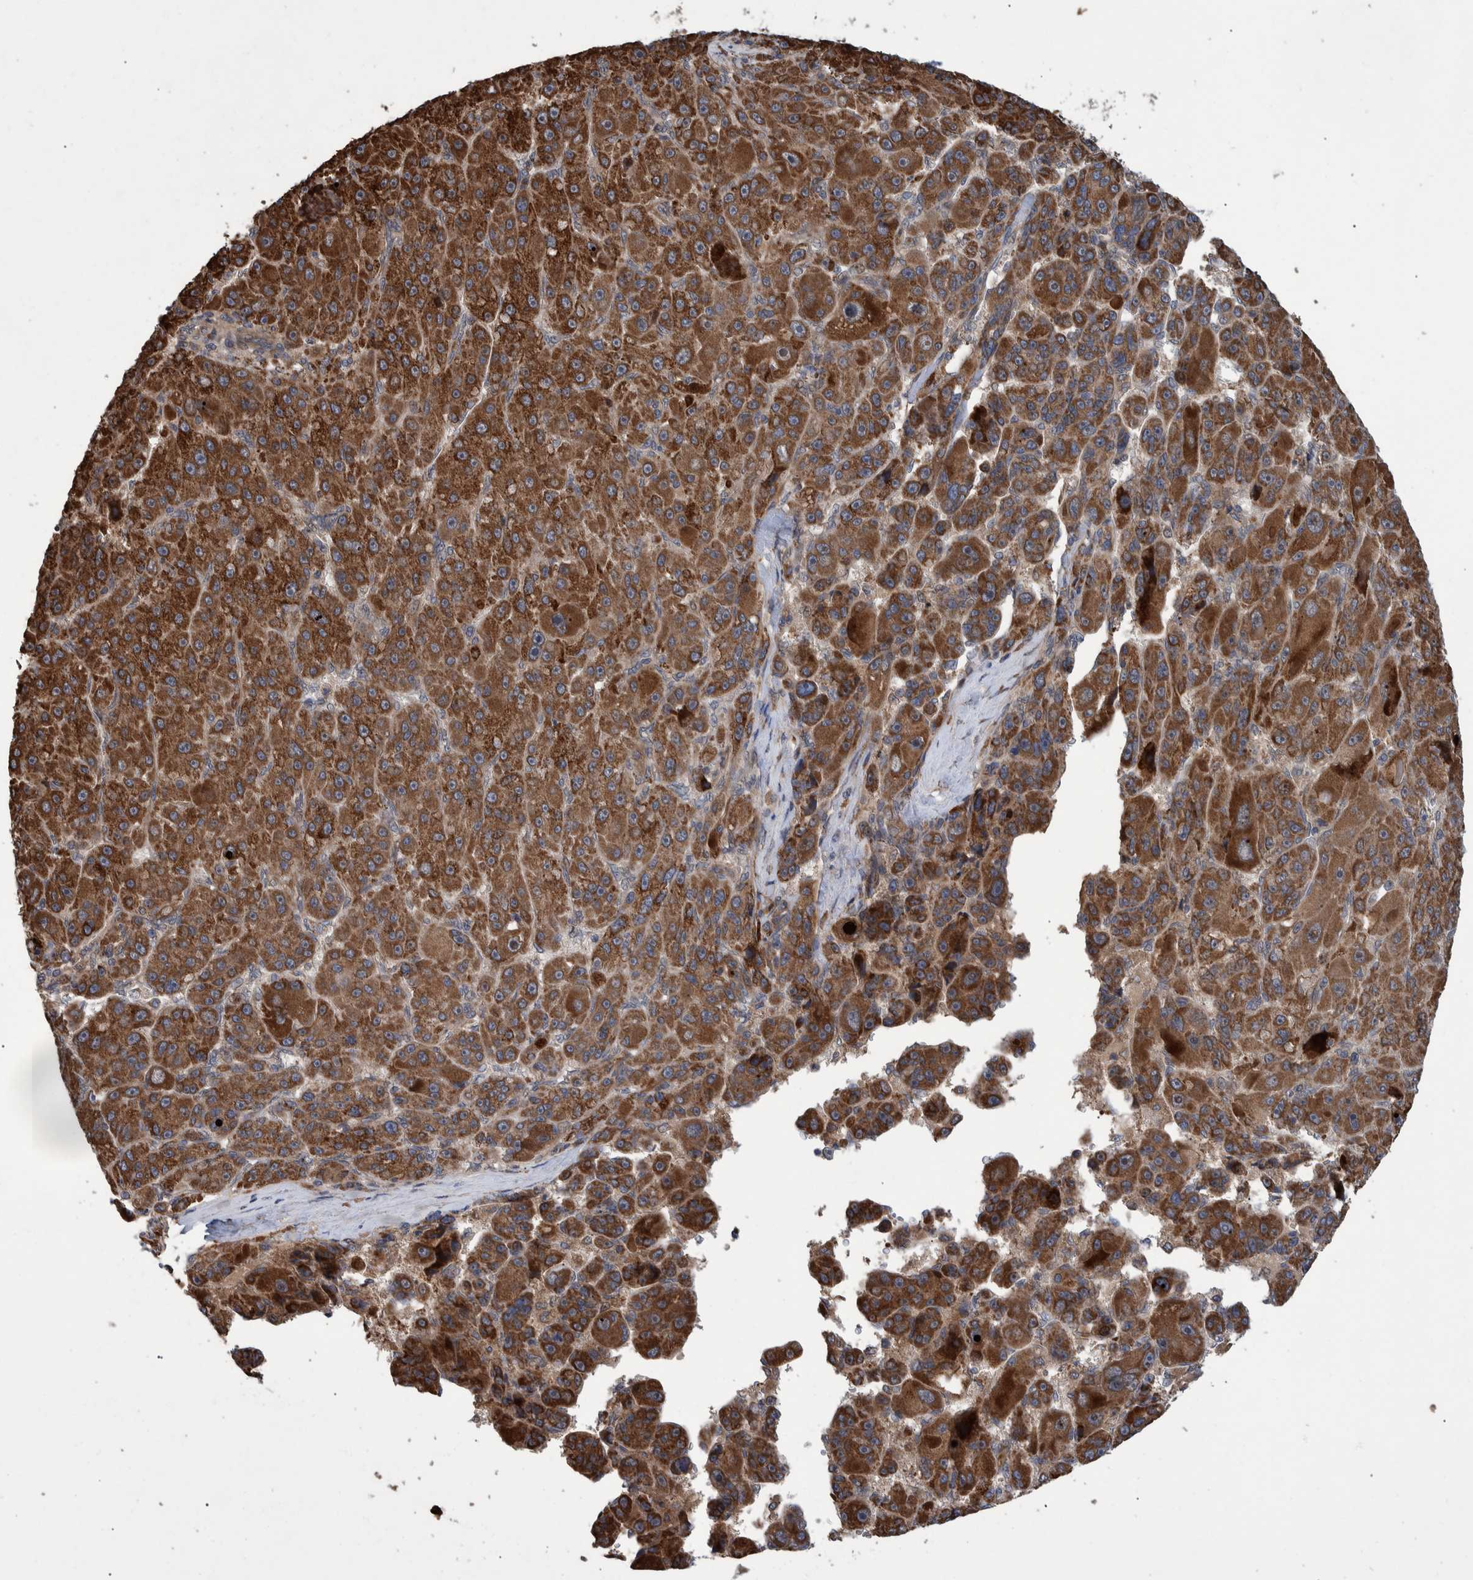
{"staining": {"intensity": "strong", "quantity": "25%-75%", "location": "cytoplasmic/membranous"}, "tissue": "liver cancer", "cell_type": "Tumor cells", "image_type": "cancer", "snomed": [{"axis": "morphology", "description": "Carcinoma, Hepatocellular, NOS"}, {"axis": "topography", "description": "Liver"}], "caption": "Human liver cancer (hepatocellular carcinoma) stained with a brown dye shows strong cytoplasmic/membranous positive positivity in approximately 25%-75% of tumor cells.", "gene": "B3GNTL1", "patient": {"sex": "male", "age": 76}}